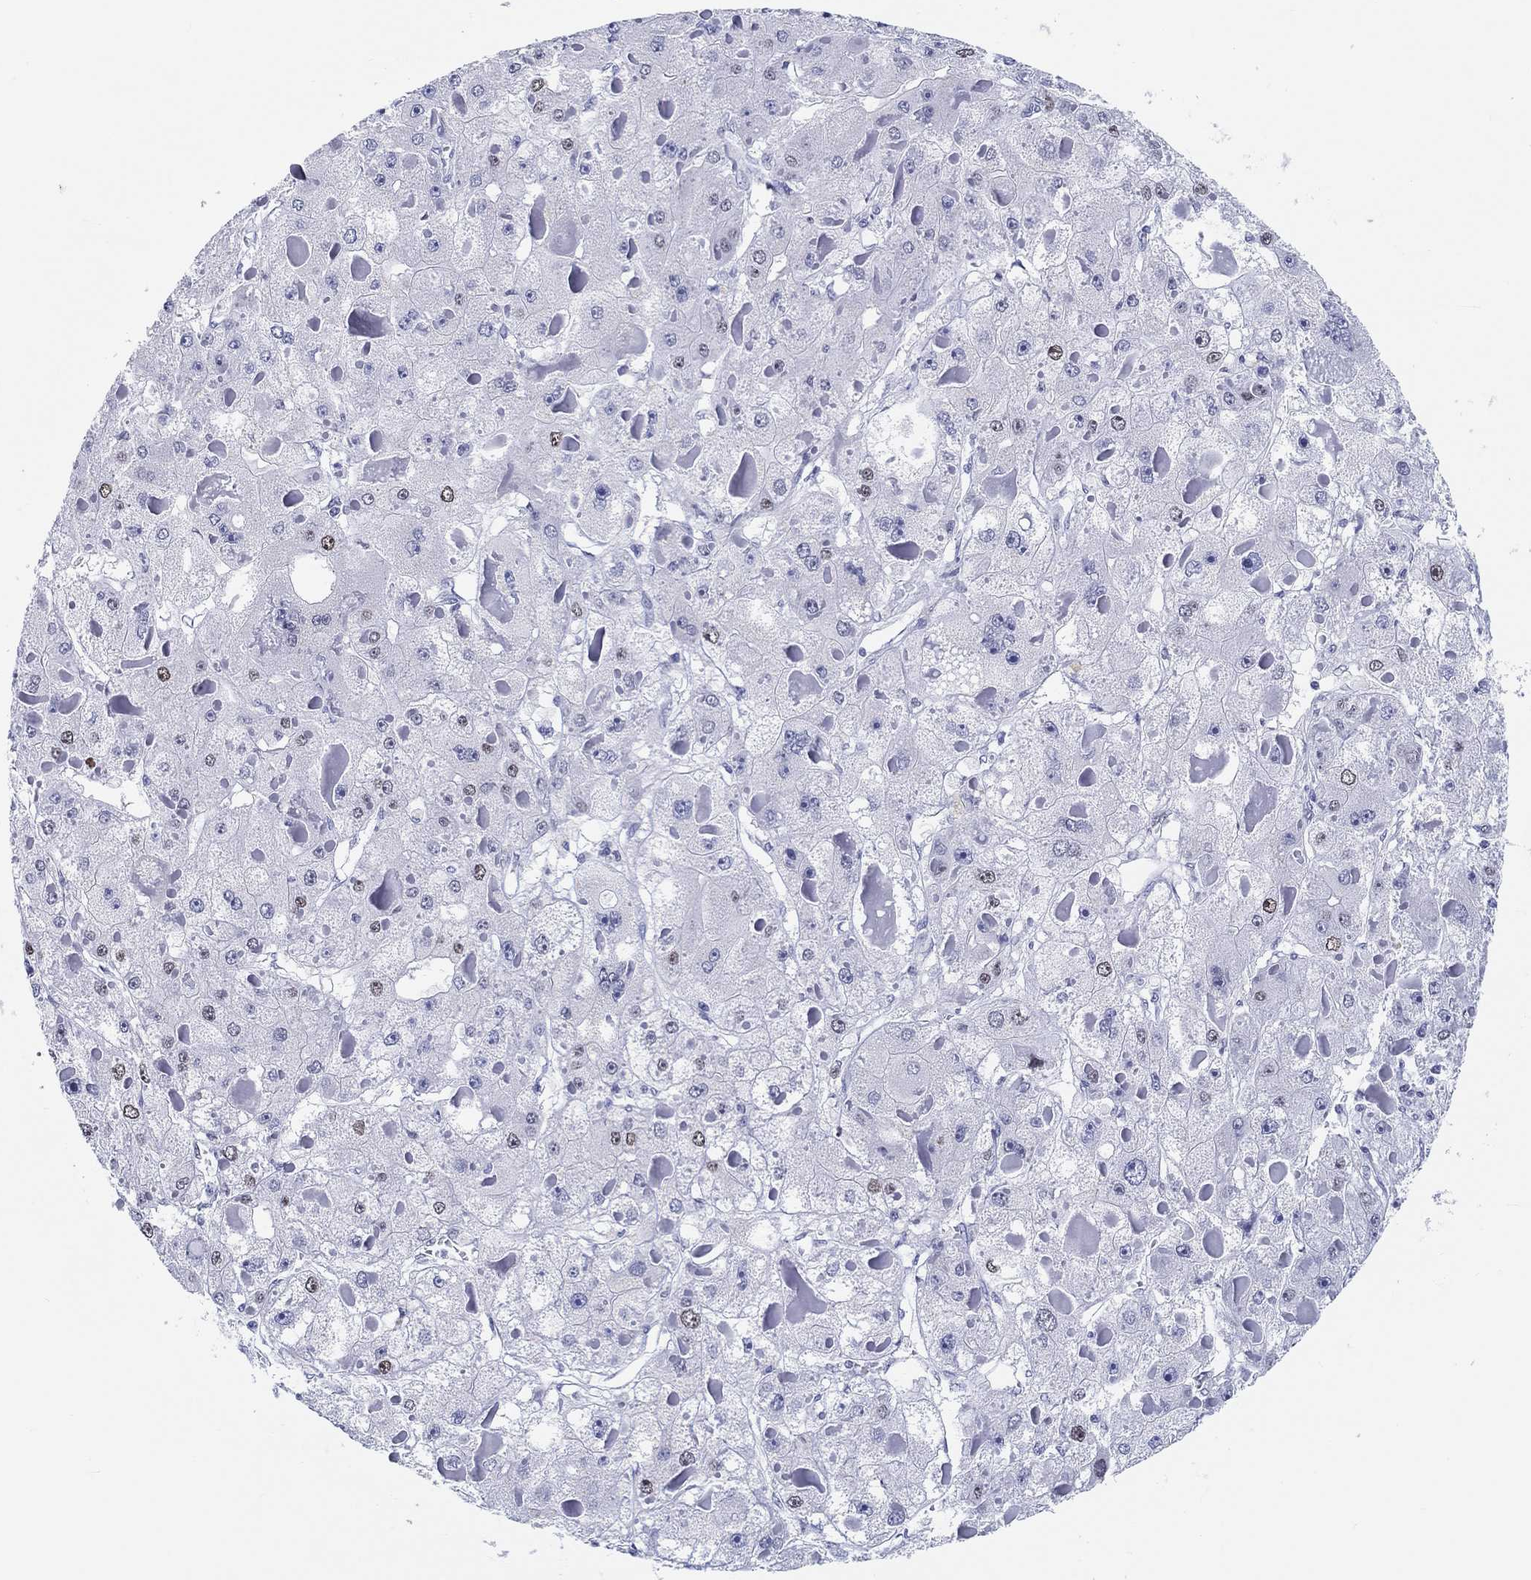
{"staining": {"intensity": "weak", "quantity": "<25%", "location": "nuclear"}, "tissue": "liver cancer", "cell_type": "Tumor cells", "image_type": "cancer", "snomed": [{"axis": "morphology", "description": "Carcinoma, Hepatocellular, NOS"}, {"axis": "topography", "description": "Liver"}], "caption": "Photomicrograph shows no significant protein staining in tumor cells of liver hepatocellular carcinoma.", "gene": "H1-1", "patient": {"sex": "female", "age": 73}}